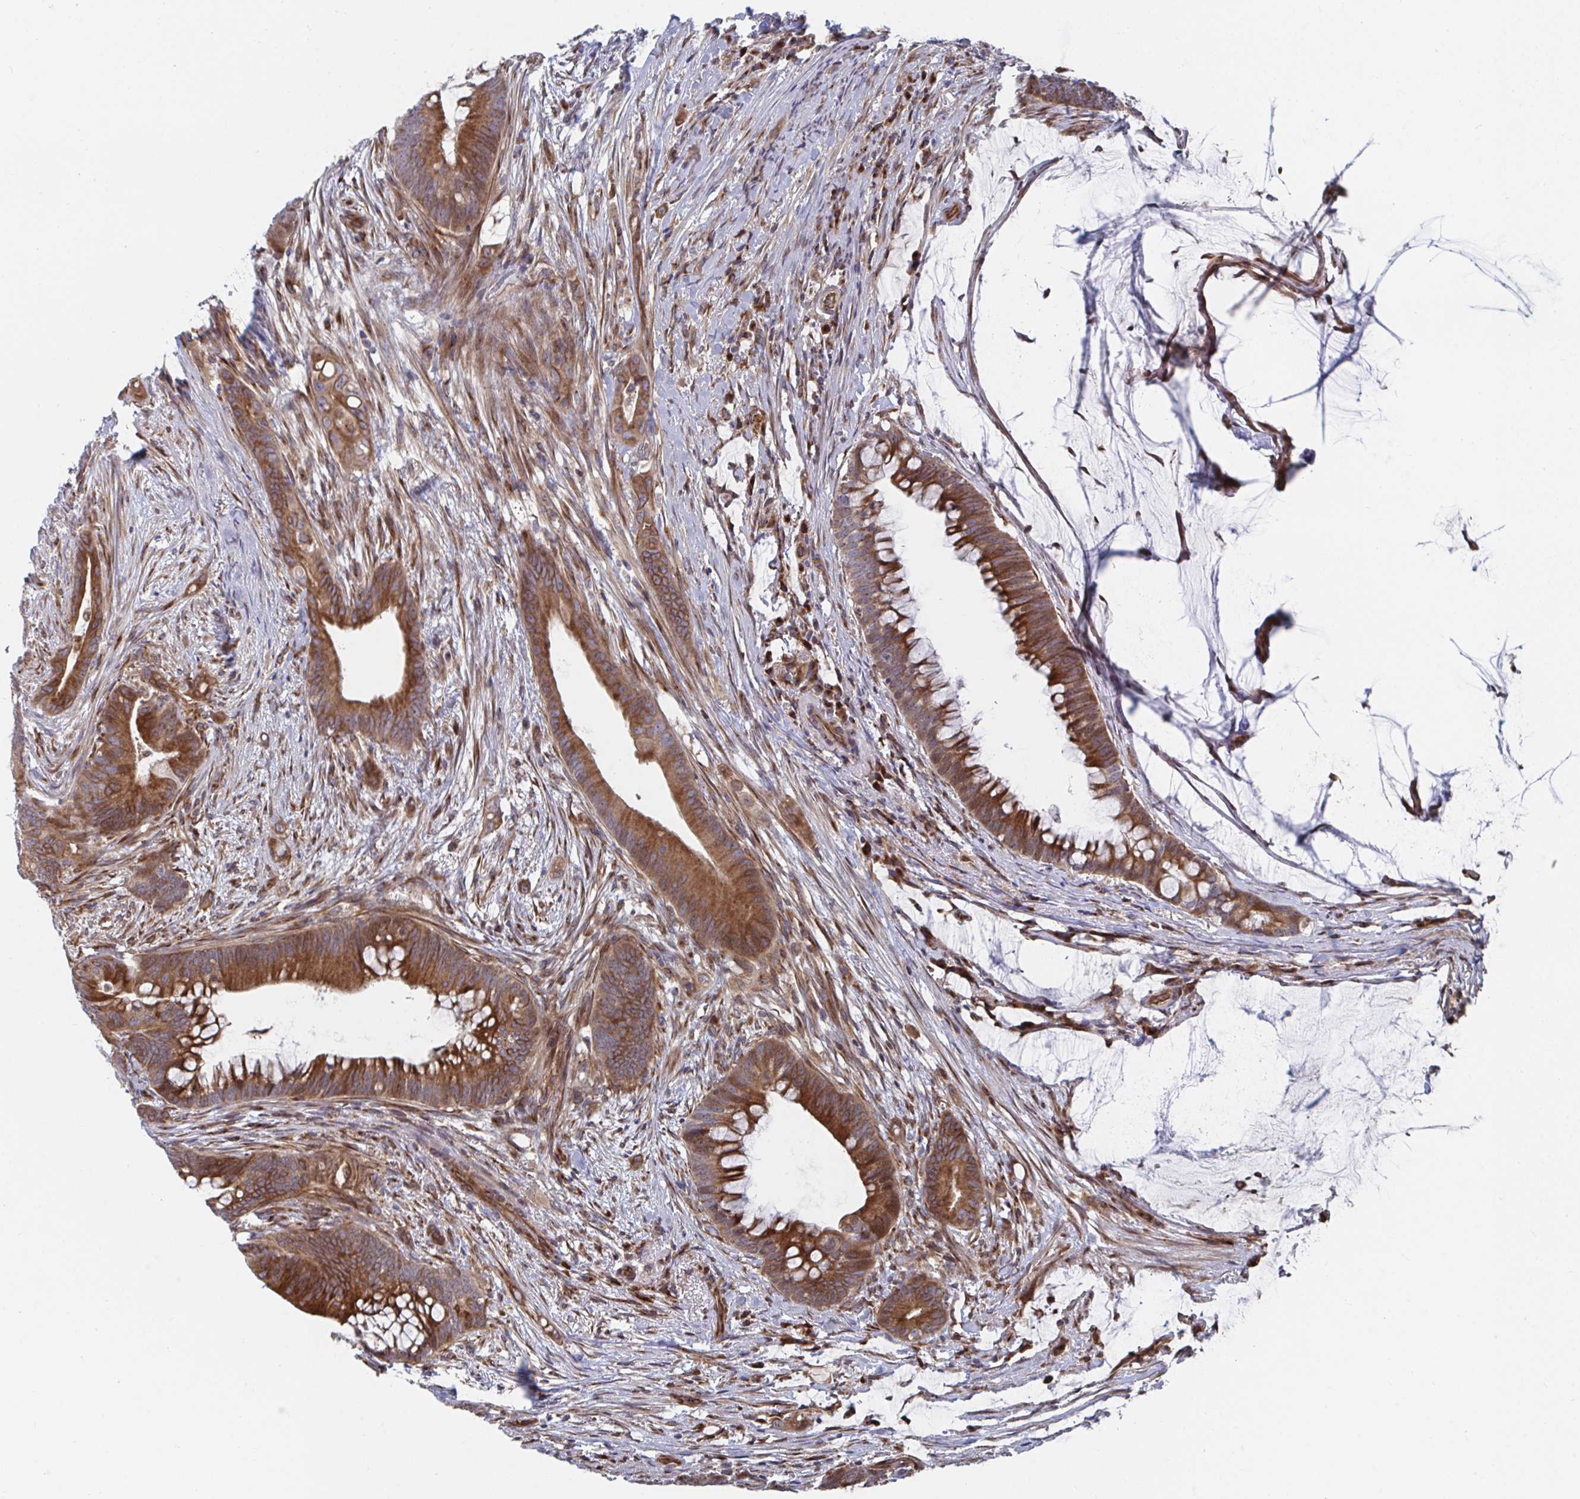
{"staining": {"intensity": "strong", "quantity": ">75%", "location": "cytoplasmic/membranous"}, "tissue": "colorectal cancer", "cell_type": "Tumor cells", "image_type": "cancer", "snomed": [{"axis": "morphology", "description": "Adenocarcinoma, NOS"}, {"axis": "topography", "description": "Colon"}], "caption": "This histopathology image exhibits IHC staining of colorectal adenocarcinoma, with high strong cytoplasmic/membranous positivity in approximately >75% of tumor cells.", "gene": "FJX1", "patient": {"sex": "male", "age": 62}}